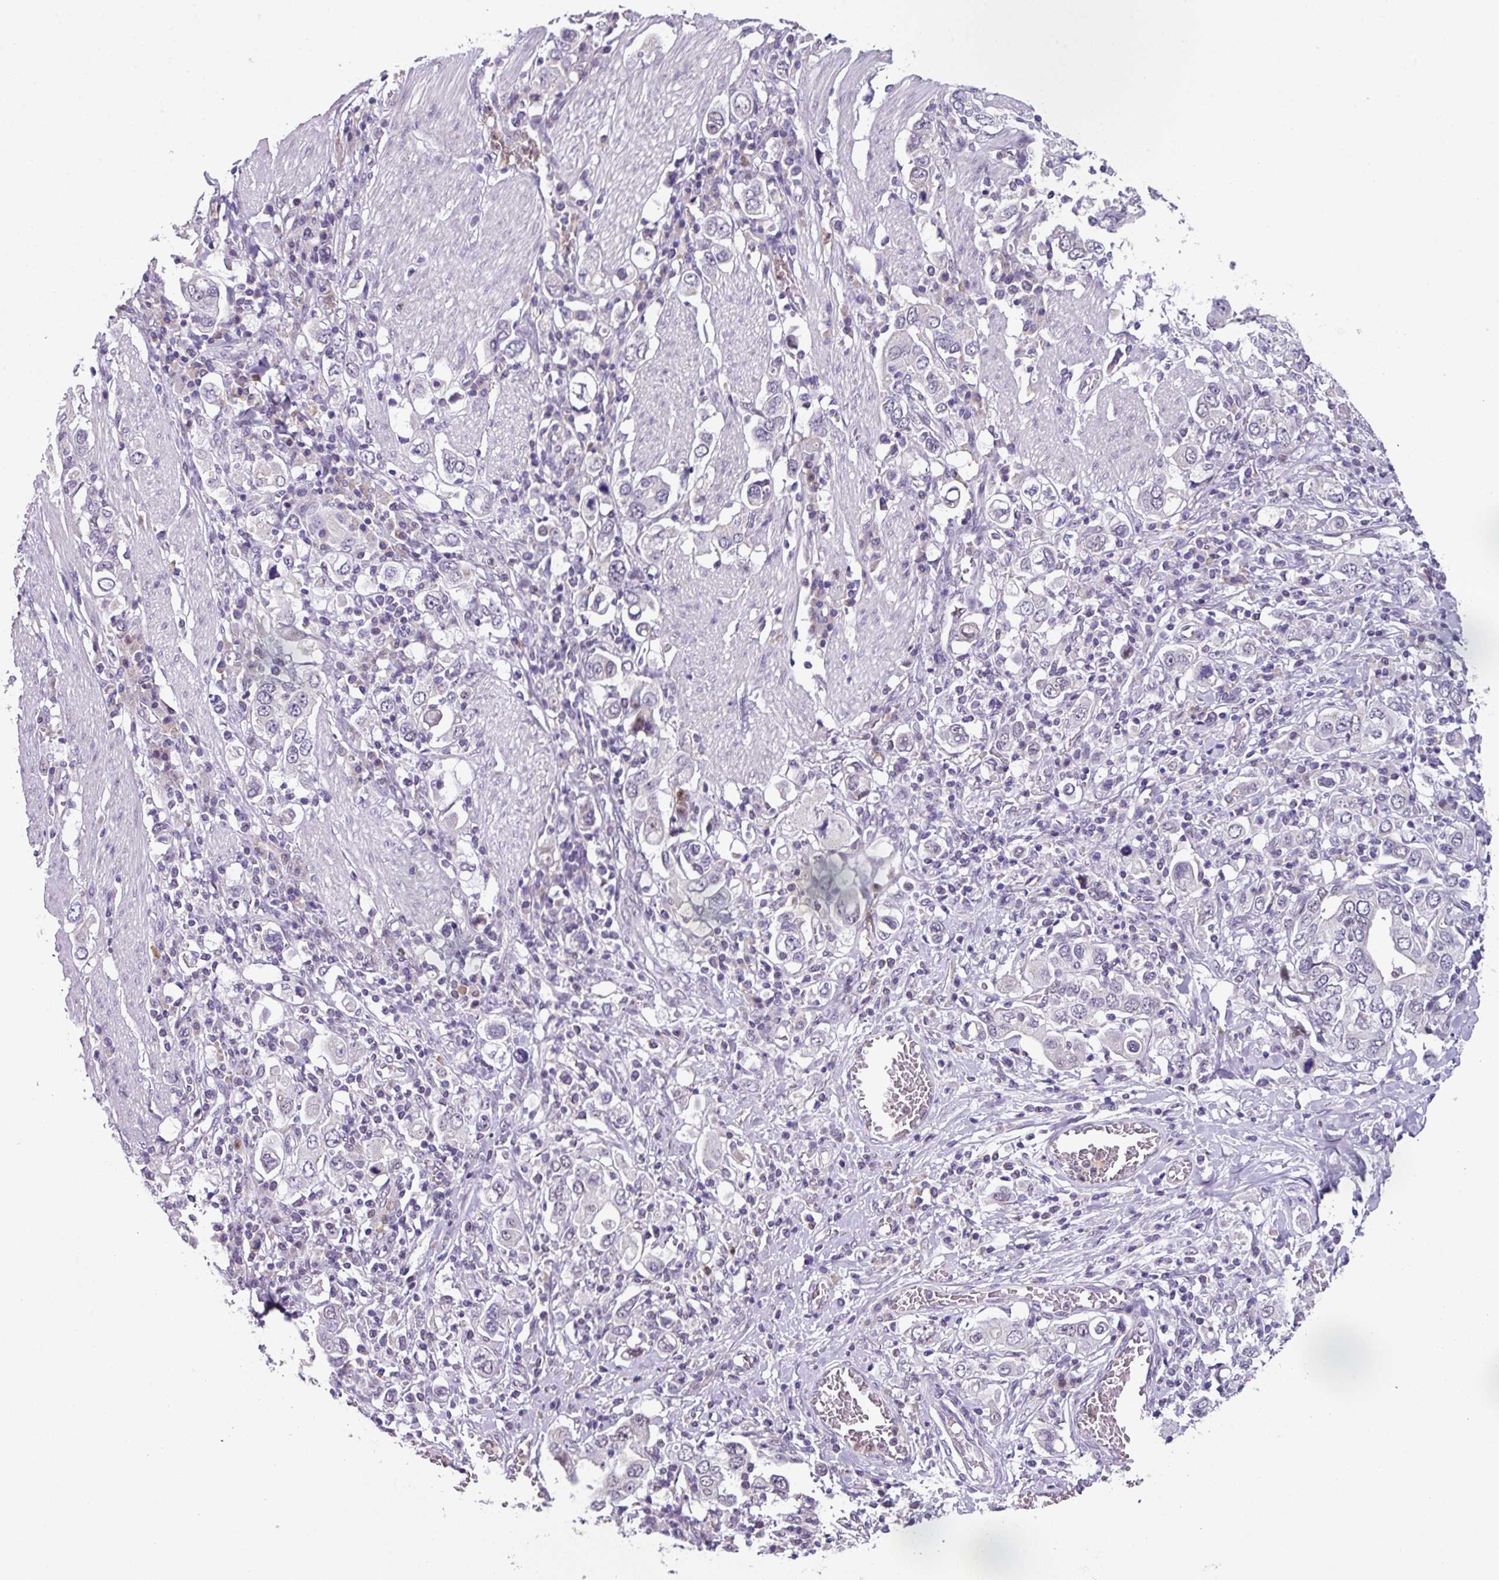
{"staining": {"intensity": "negative", "quantity": "none", "location": "none"}, "tissue": "stomach cancer", "cell_type": "Tumor cells", "image_type": "cancer", "snomed": [{"axis": "morphology", "description": "Adenocarcinoma, NOS"}, {"axis": "topography", "description": "Stomach, upper"}], "caption": "Tumor cells show no significant protein staining in stomach adenocarcinoma. (DAB (3,3'-diaminobenzidine) immunohistochemistry (IHC) with hematoxylin counter stain).", "gene": "ZFP3", "patient": {"sex": "male", "age": 62}}